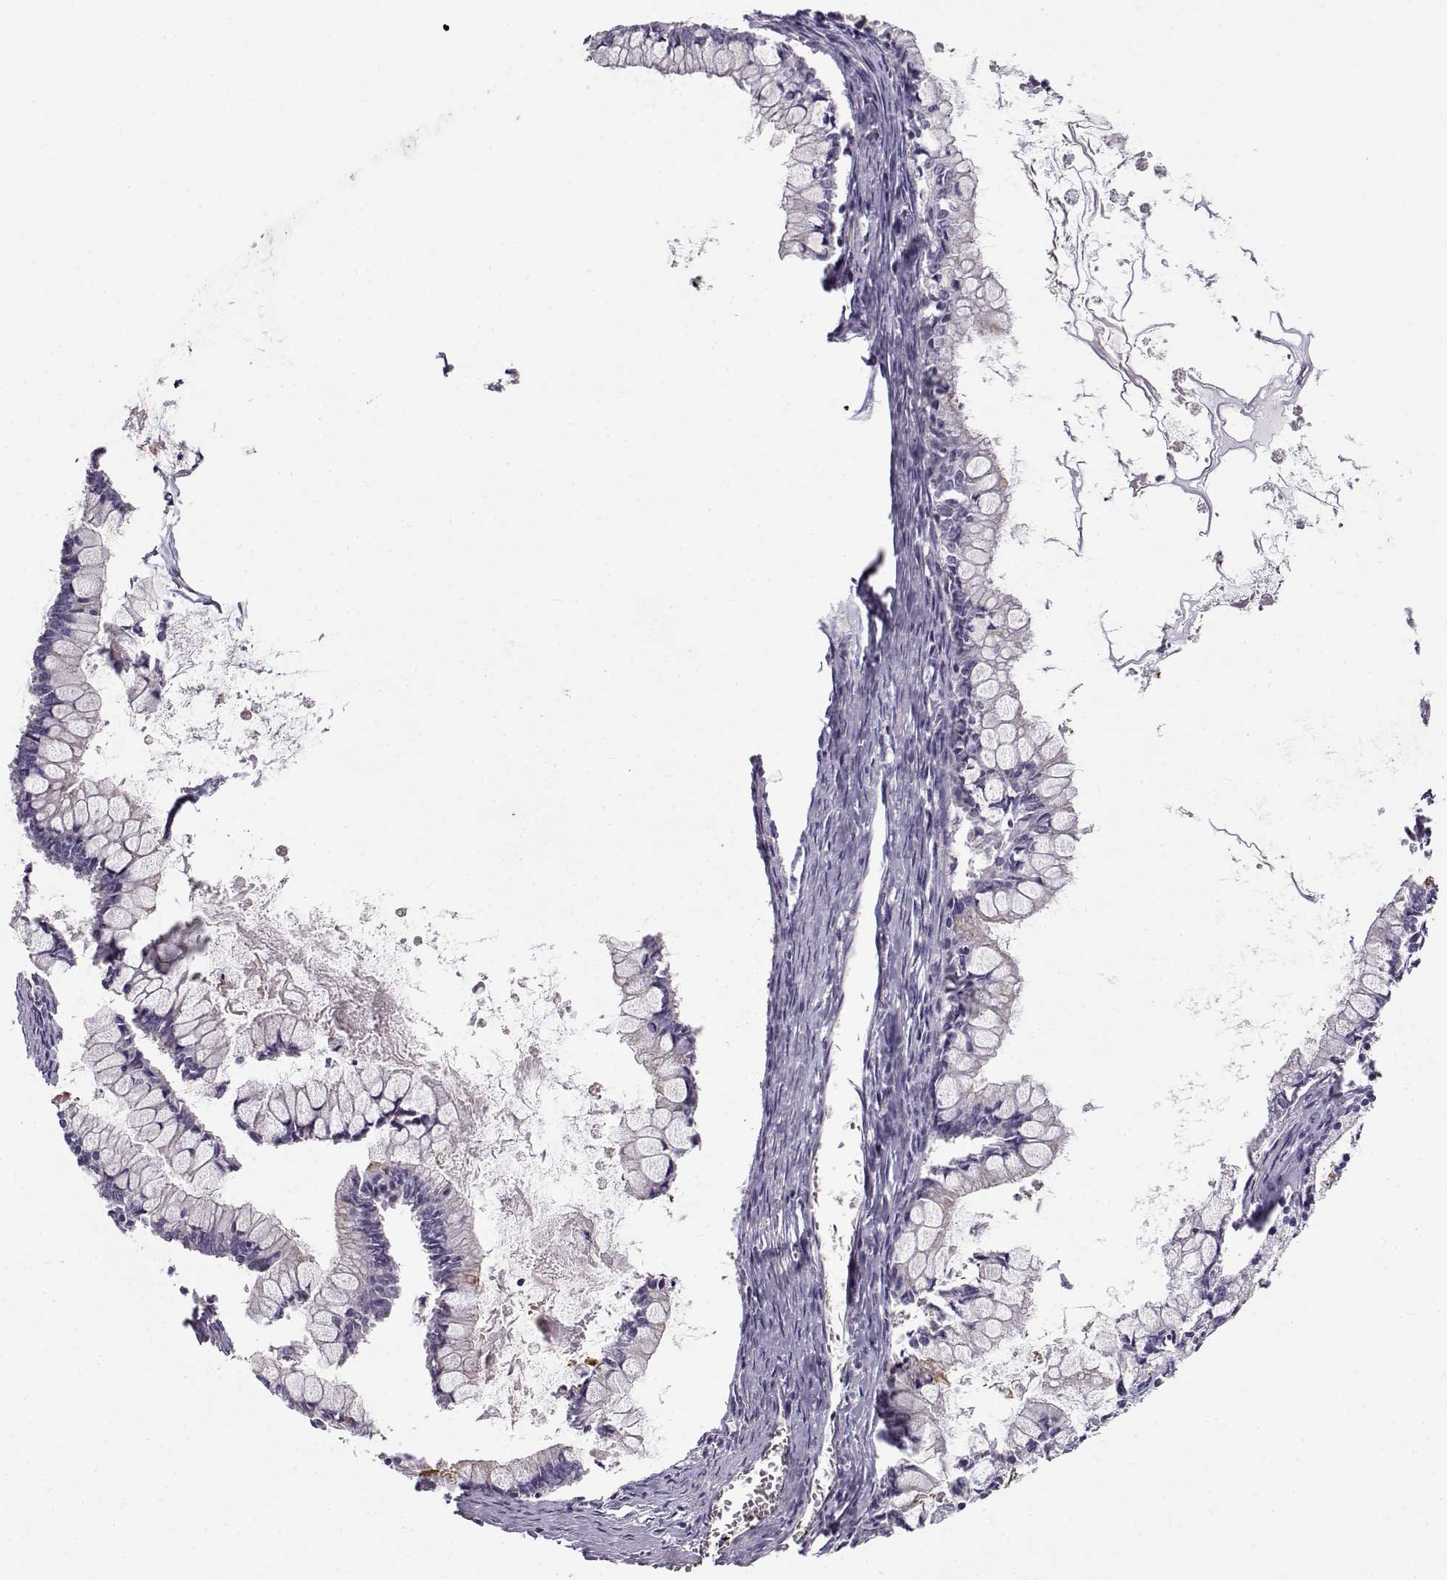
{"staining": {"intensity": "negative", "quantity": "none", "location": "none"}, "tissue": "ovarian cancer", "cell_type": "Tumor cells", "image_type": "cancer", "snomed": [{"axis": "morphology", "description": "Cystadenocarcinoma, mucinous, NOS"}, {"axis": "topography", "description": "Ovary"}], "caption": "This is an immunohistochemistry histopathology image of human mucinous cystadenocarcinoma (ovarian). There is no expression in tumor cells.", "gene": "UCP3", "patient": {"sex": "female", "age": 67}}